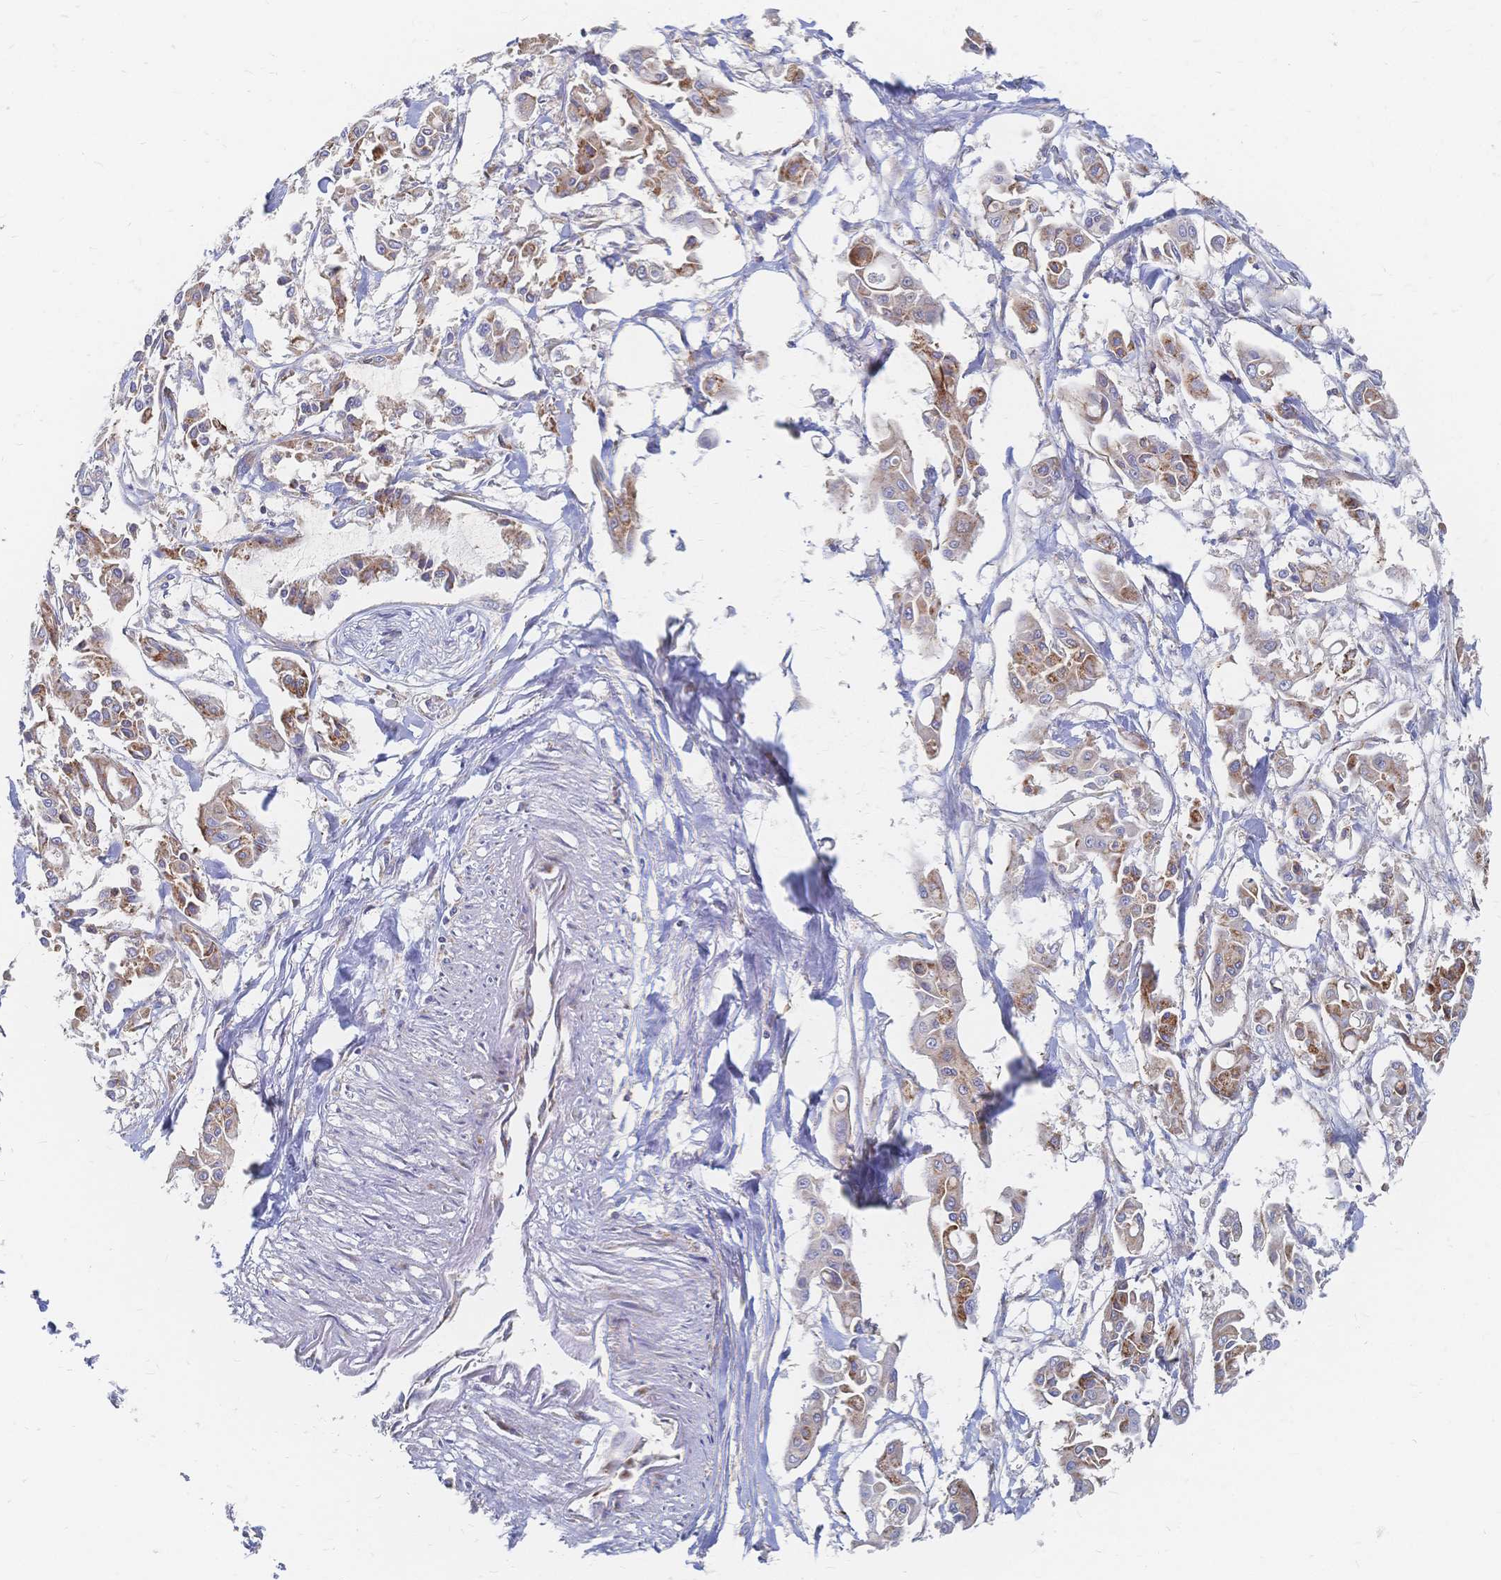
{"staining": {"intensity": "weak", "quantity": ">75%", "location": "cytoplasmic/membranous"}, "tissue": "pancreatic cancer", "cell_type": "Tumor cells", "image_type": "cancer", "snomed": [{"axis": "morphology", "description": "Adenocarcinoma, NOS"}, {"axis": "topography", "description": "Pancreas"}], "caption": "High-magnification brightfield microscopy of pancreatic adenocarcinoma stained with DAB (brown) and counterstained with hematoxylin (blue). tumor cells exhibit weak cytoplasmic/membranous positivity is appreciated in about>75% of cells.", "gene": "SORBS1", "patient": {"sex": "male", "age": 61}}